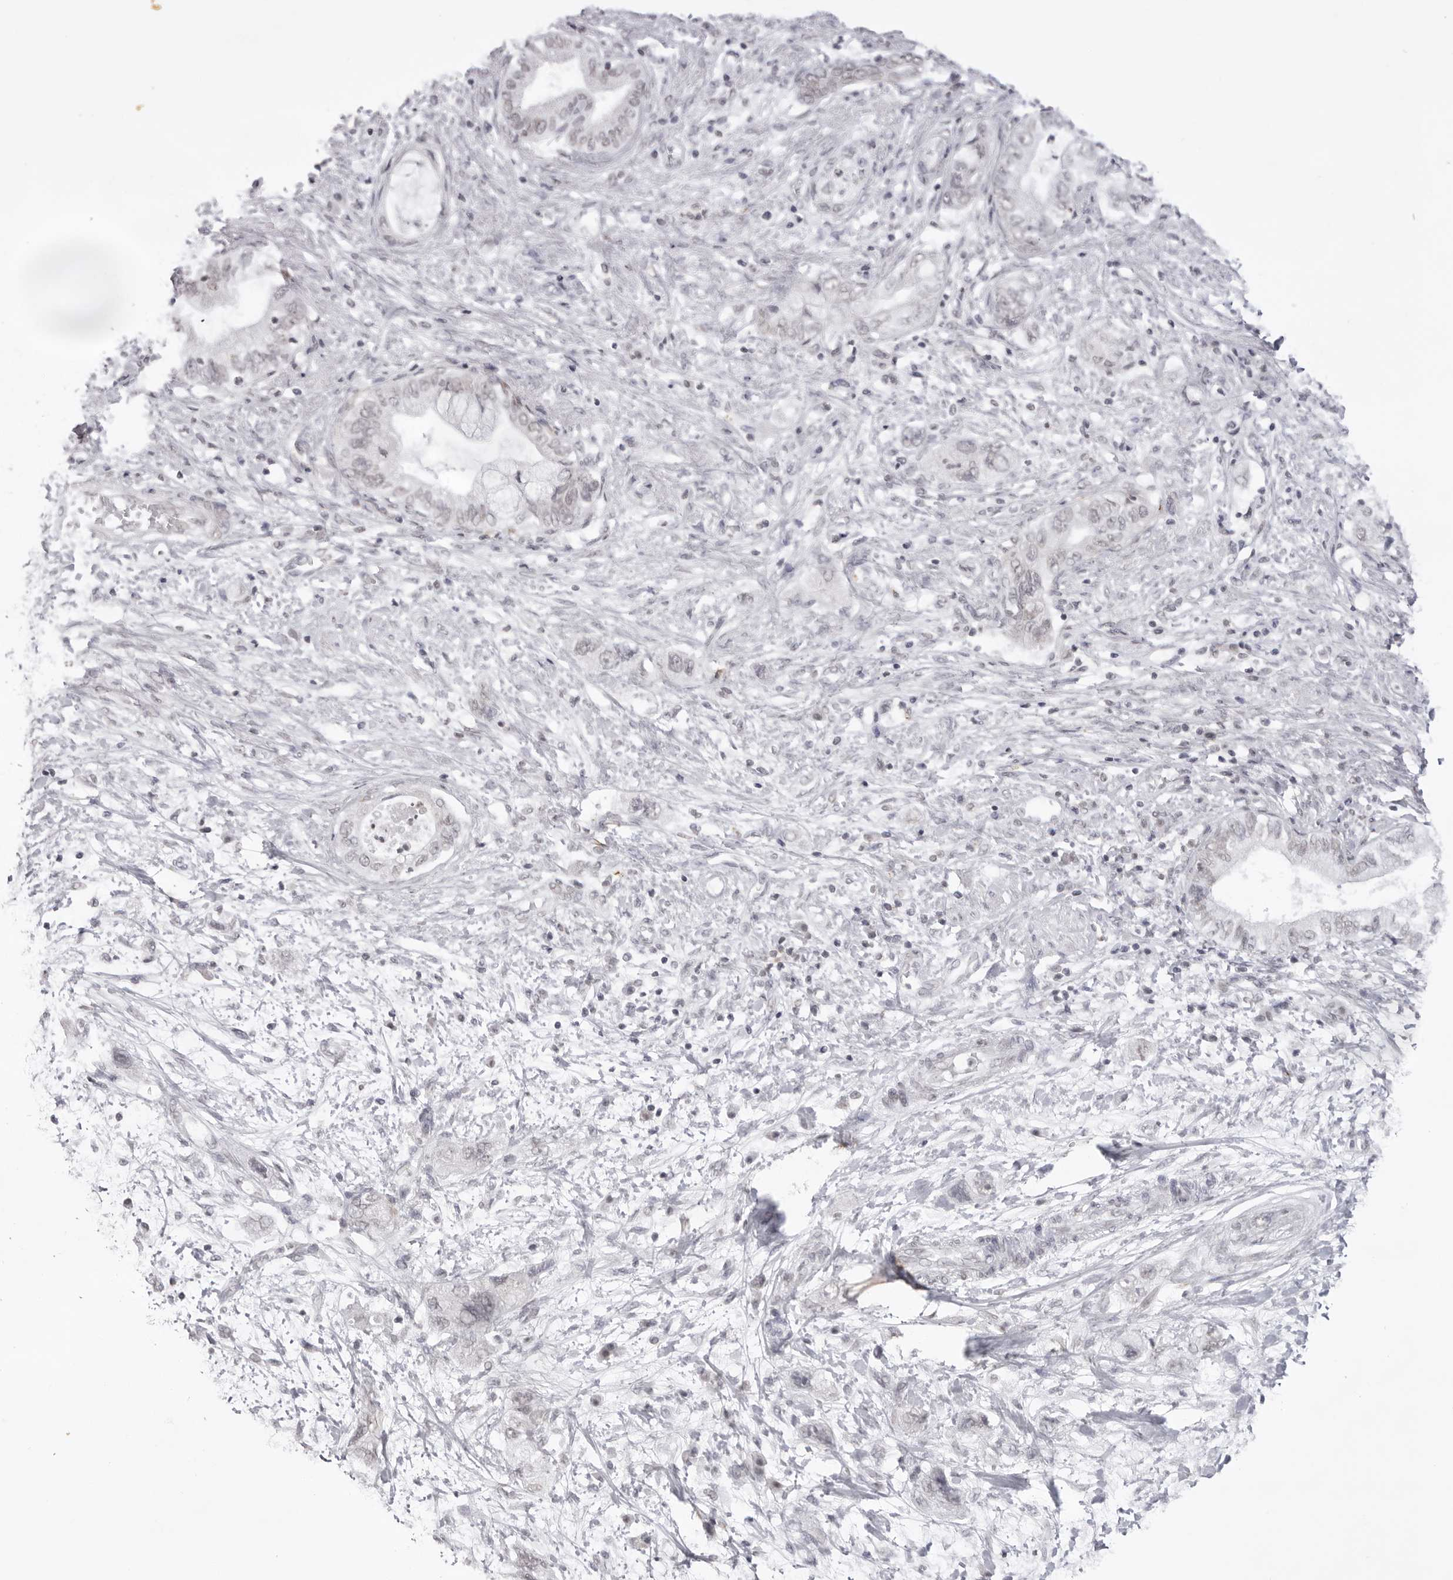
{"staining": {"intensity": "negative", "quantity": "none", "location": "none"}, "tissue": "pancreatic cancer", "cell_type": "Tumor cells", "image_type": "cancer", "snomed": [{"axis": "morphology", "description": "Adenocarcinoma, NOS"}, {"axis": "topography", "description": "Pancreas"}], "caption": "Tumor cells are negative for protein expression in human adenocarcinoma (pancreatic).", "gene": "NTM", "patient": {"sex": "female", "age": 73}}